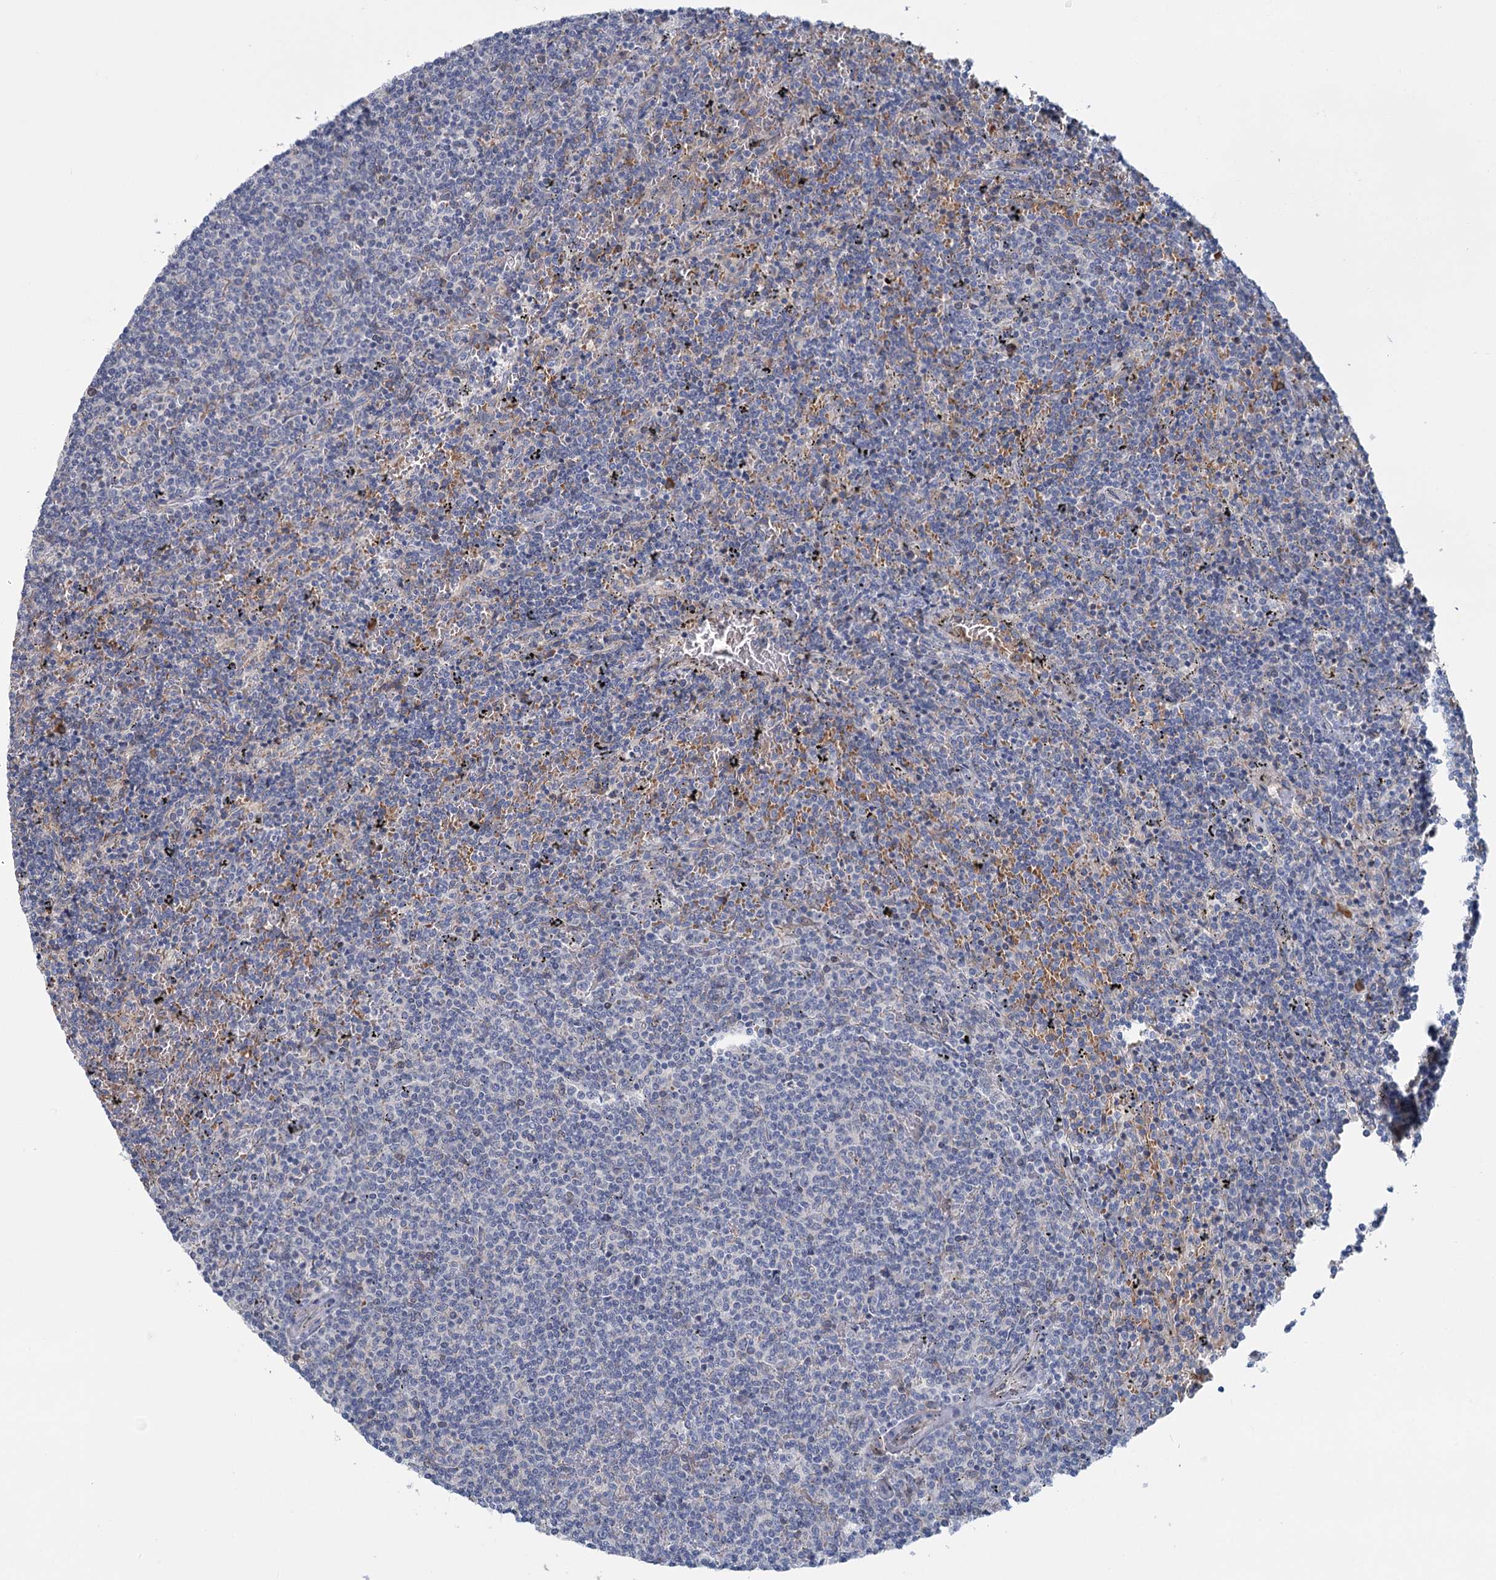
{"staining": {"intensity": "negative", "quantity": "none", "location": "none"}, "tissue": "lymphoma", "cell_type": "Tumor cells", "image_type": "cancer", "snomed": [{"axis": "morphology", "description": "Malignant lymphoma, non-Hodgkin's type, Low grade"}, {"axis": "topography", "description": "Spleen"}], "caption": "High magnification brightfield microscopy of lymphoma stained with DAB (brown) and counterstained with hematoxylin (blue): tumor cells show no significant expression.", "gene": "ANKRD16", "patient": {"sex": "female", "age": 50}}